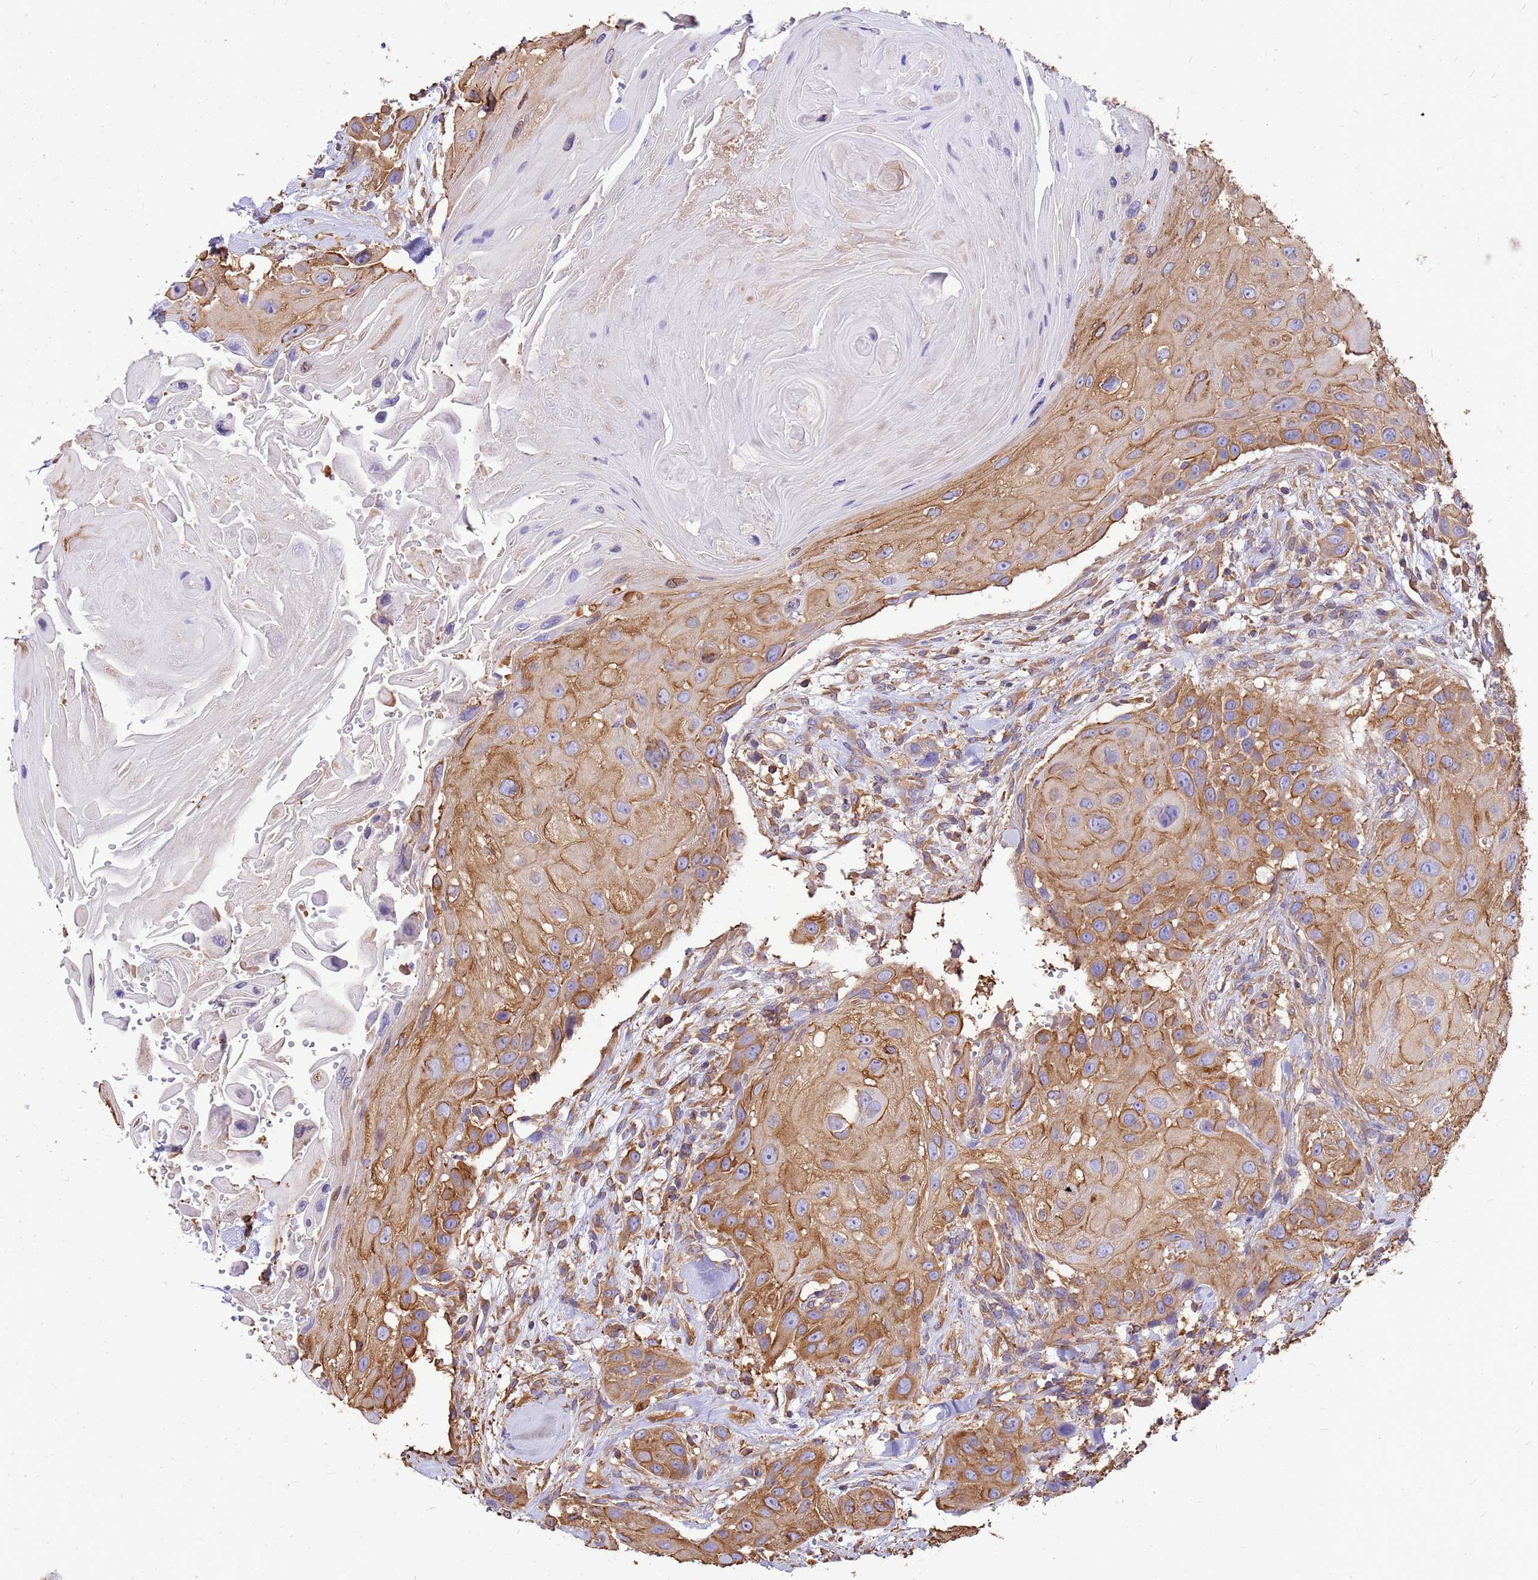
{"staining": {"intensity": "moderate", "quantity": ">75%", "location": "cytoplasmic/membranous"}, "tissue": "head and neck cancer", "cell_type": "Tumor cells", "image_type": "cancer", "snomed": [{"axis": "morphology", "description": "Squamous cell carcinoma, NOS"}, {"axis": "topography", "description": "Head-Neck"}], "caption": "Squamous cell carcinoma (head and neck) stained for a protein exhibits moderate cytoplasmic/membranous positivity in tumor cells. (DAB (3,3'-diaminobenzidine) IHC with brightfield microscopy, high magnification).", "gene": "TUBB1", "patient": {"sex": "male", "age": 81}}